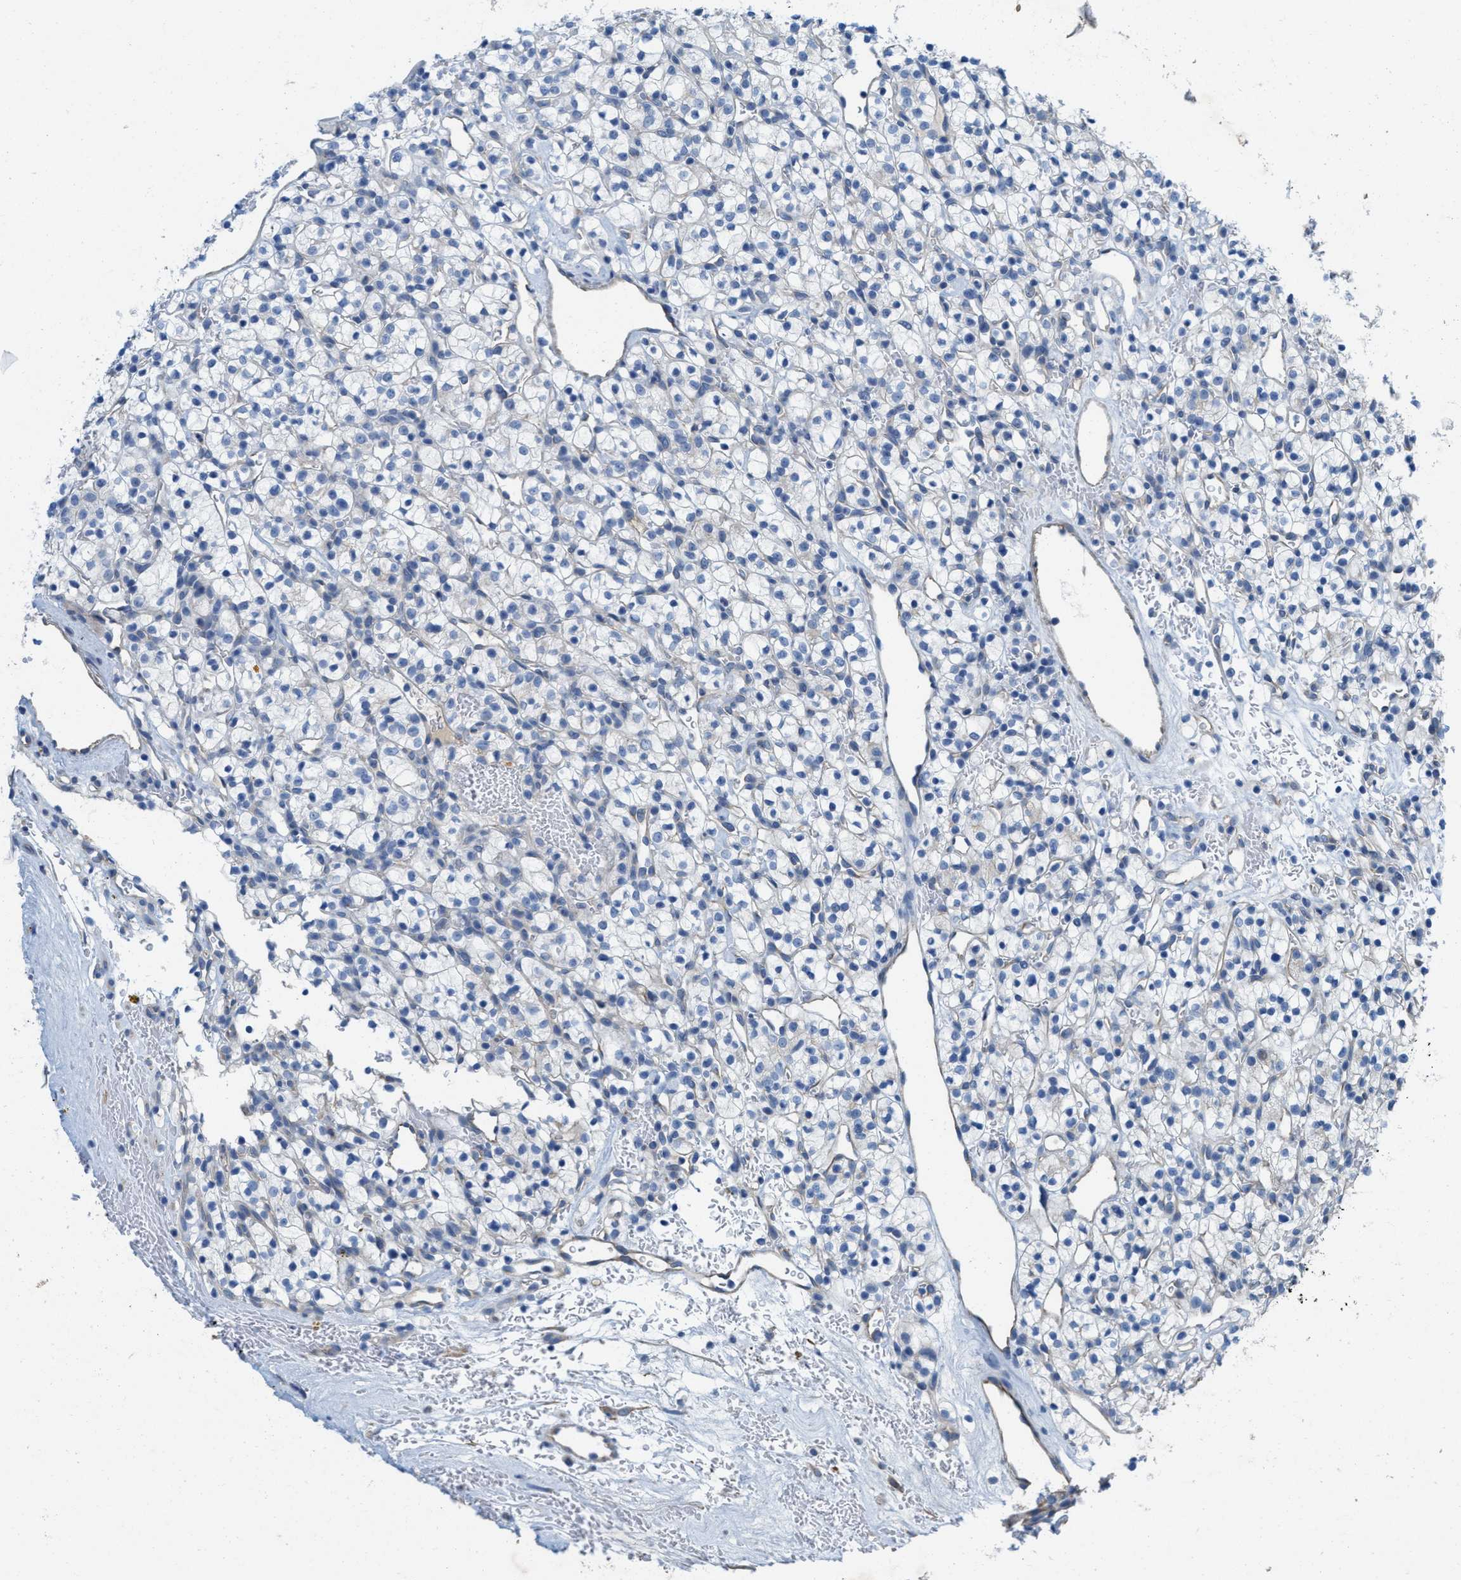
{"staining": {"intensity": "negative", "quantity": "none", "location": "none"}, "tissue": "renal cancer", "cell_type": "Tumor cells", "image_type": "cancer", "snomed": [{"axis": "morphology", "description": "Adenocarcinoma, NOS"}, {"axis": "topography", "description": "Kidney"}], "caption": "Tumor cells show no significant protein staining in renal adenocarcinoma.", "gene": "CPA2", "patient": {"sex": "female", "age": 57}}